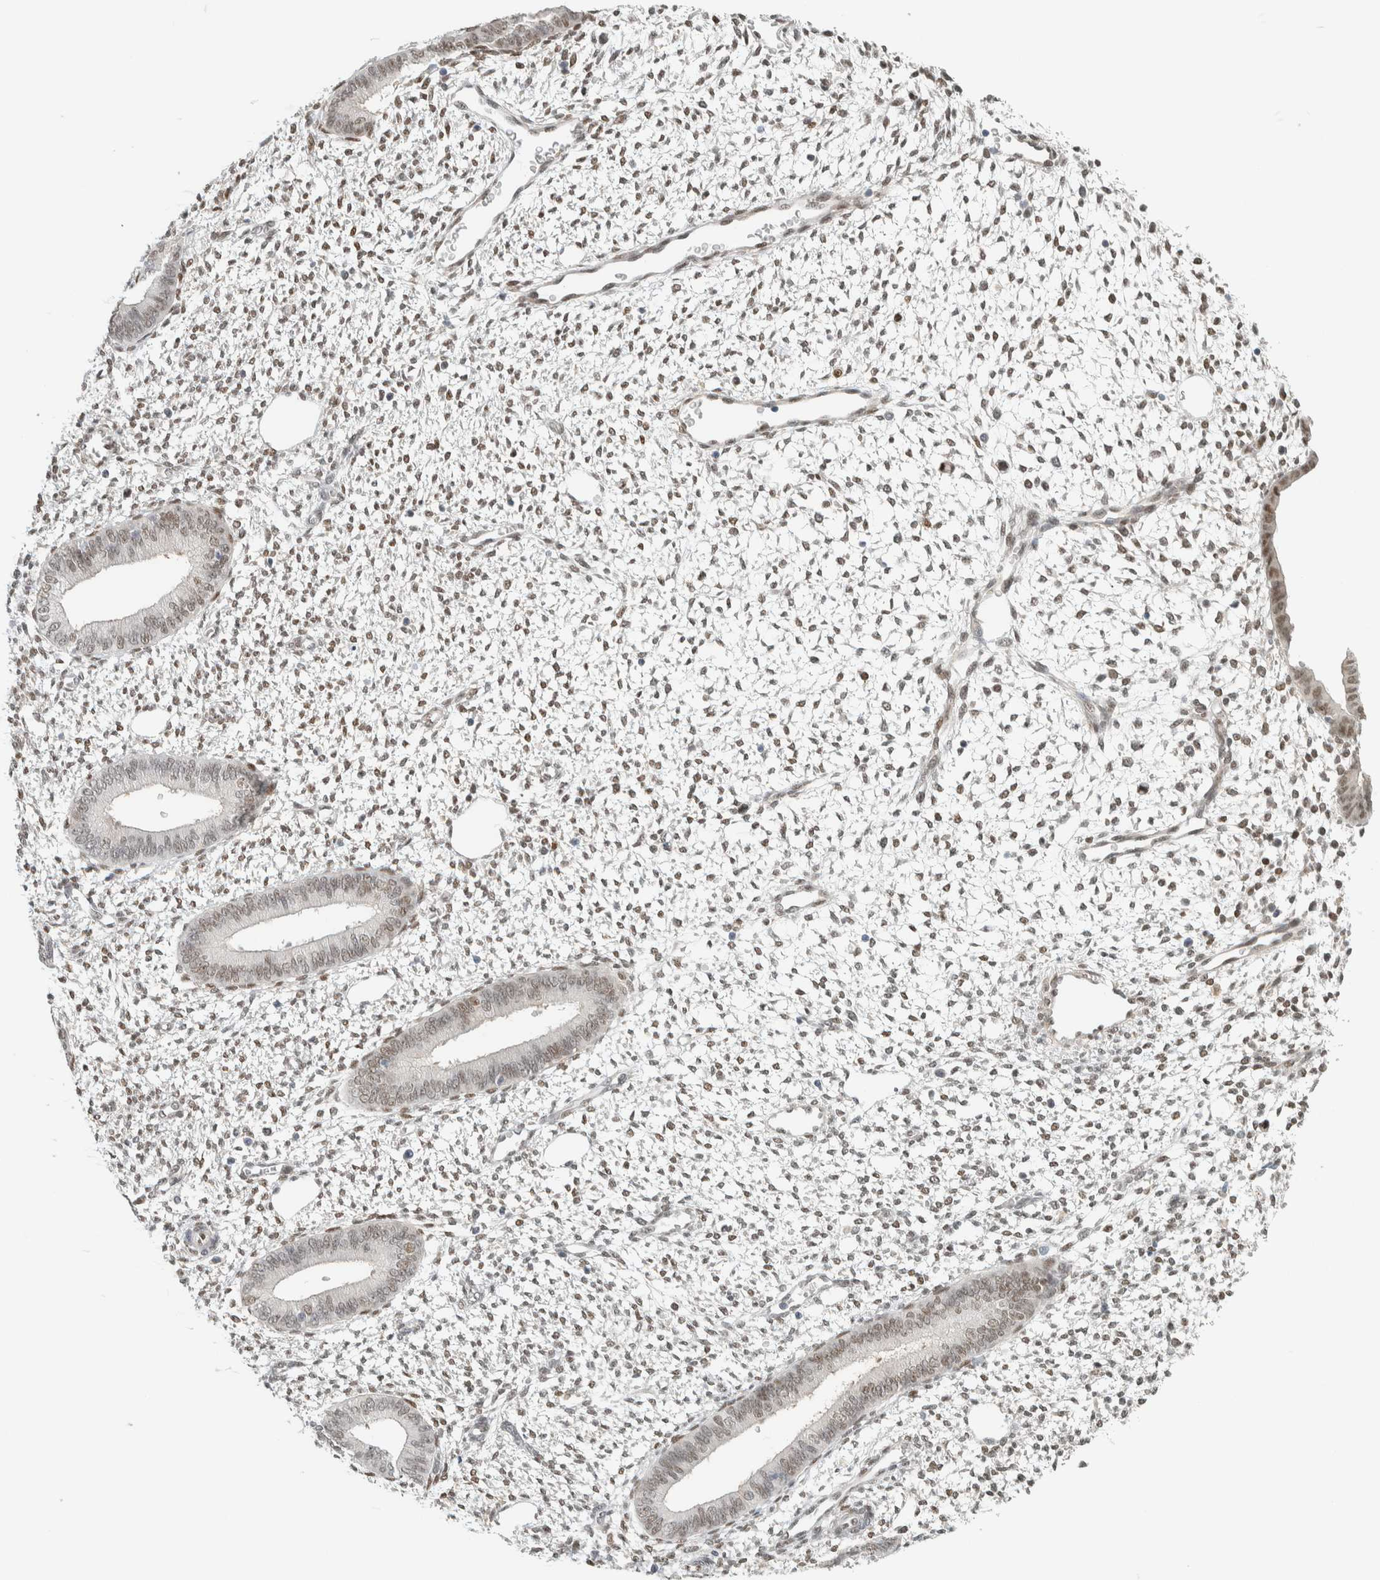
{"staining": {"intensity": "moderate", "quantity": "25%-75%", "location": "nuclear"}, "tissue": "endometrium", "cell_type": "Cells in endometrial stroma", "image_type": "normal", "snomed": [{"axis": "morphology", "description": "Normal tissue, NOS"}, {"axis": "topography", "description": "Endometrium"}], "caption": "Moderate nuclear positivity is seen in about 25%-75% of cells in endometrial stroma in unremarkable endometrium.", "gene": "TFE3", "patient": {"sex": "female", "age": 46}}